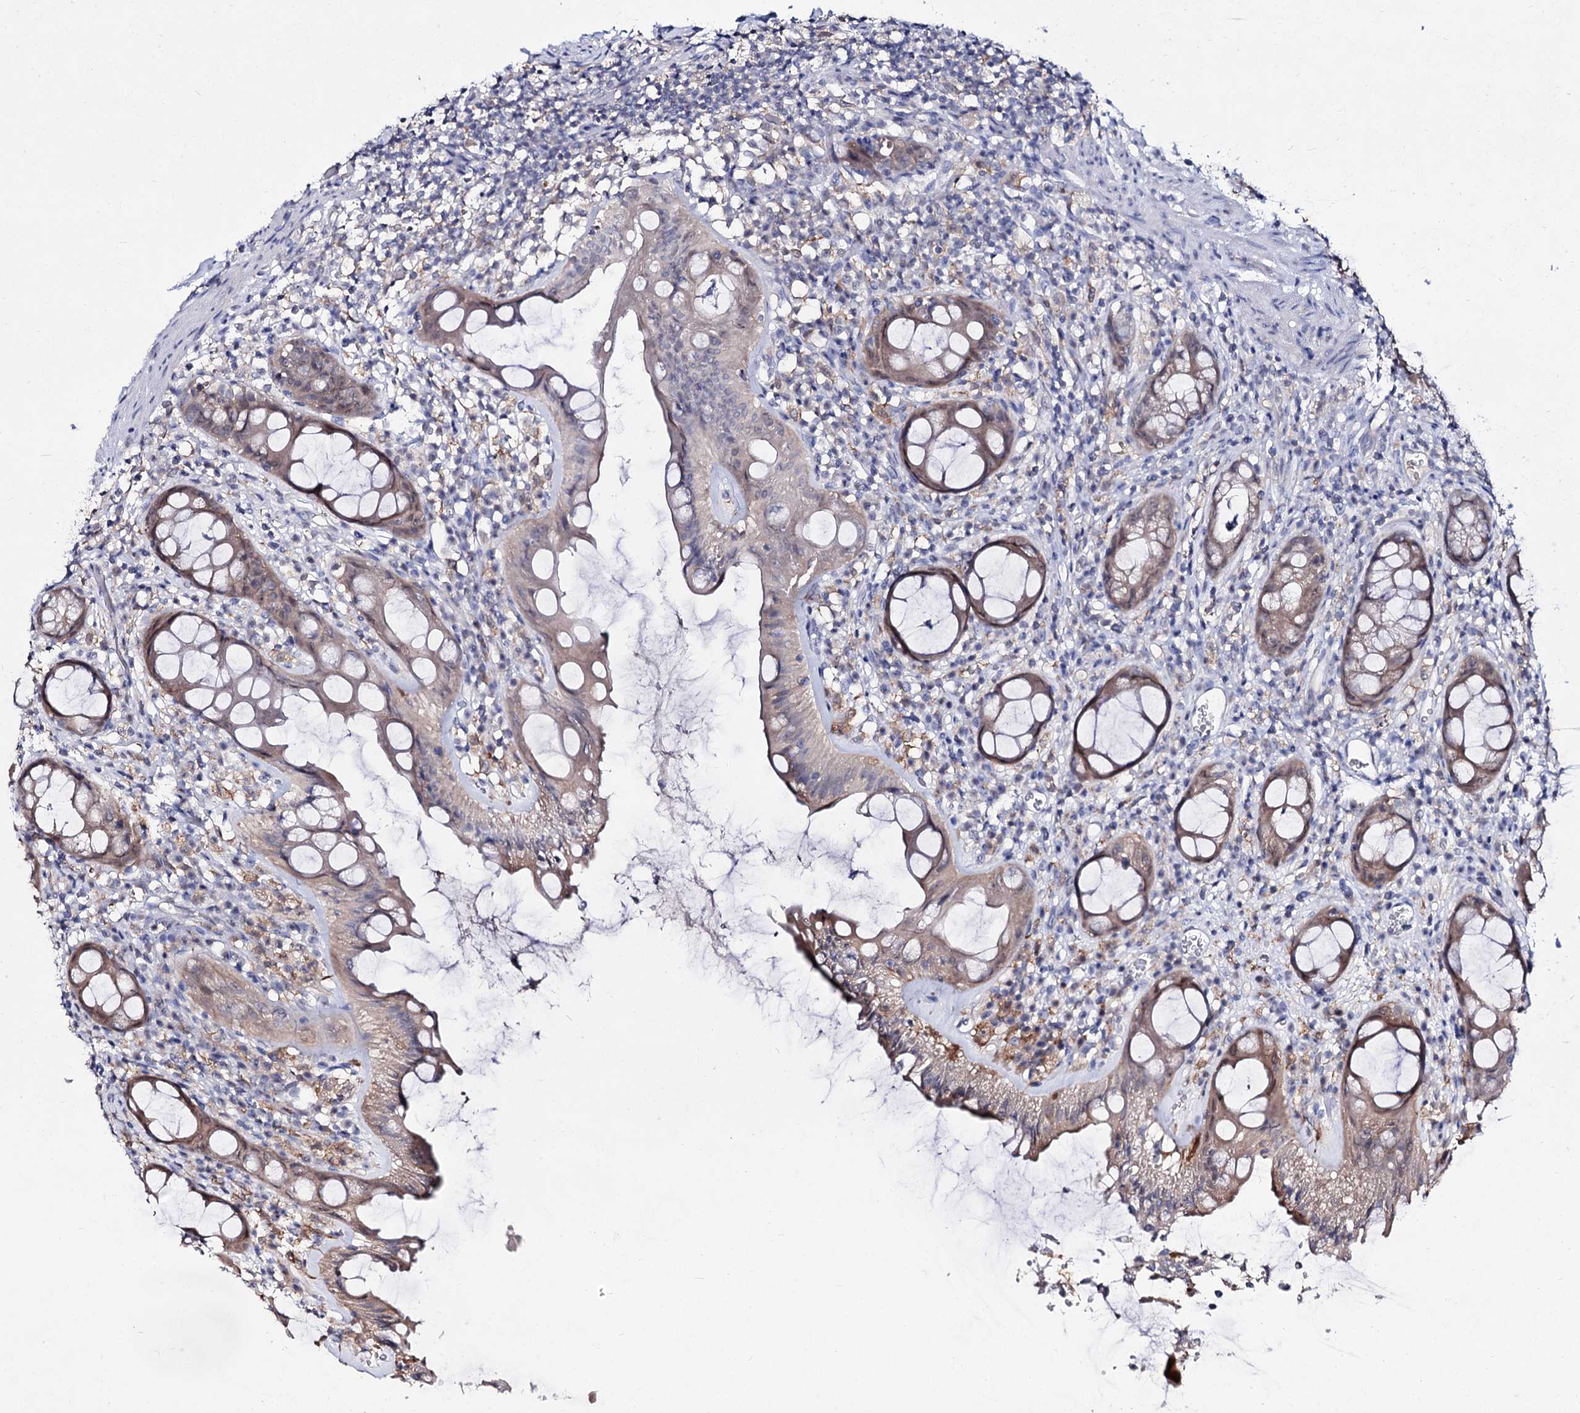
{"staining": {"intensity": "weak", "quantity": "25%-75%", "location": "cytoplasmic/membranous"}, "tissue": "rectum", "cell_type": "Glandular cells", "image_type": "normal", "snomed": [{"axis": "morphology", "description": "Normal tissue, NOS"}, {"axis": "topography", "description": "Rectum"}], "caption": "An IHC photomicrograph of unremarkable tissue is shown. Protein staining in brown labels weak cytoplasmic/membranous positivity in rectum within glandular cells. (DAB (3,3'-diaminobenzidine) IHC with brightfield microscopy, high magnification).", "gene": "ACTR6", "patient": {"sex": "female", "age": 57}}